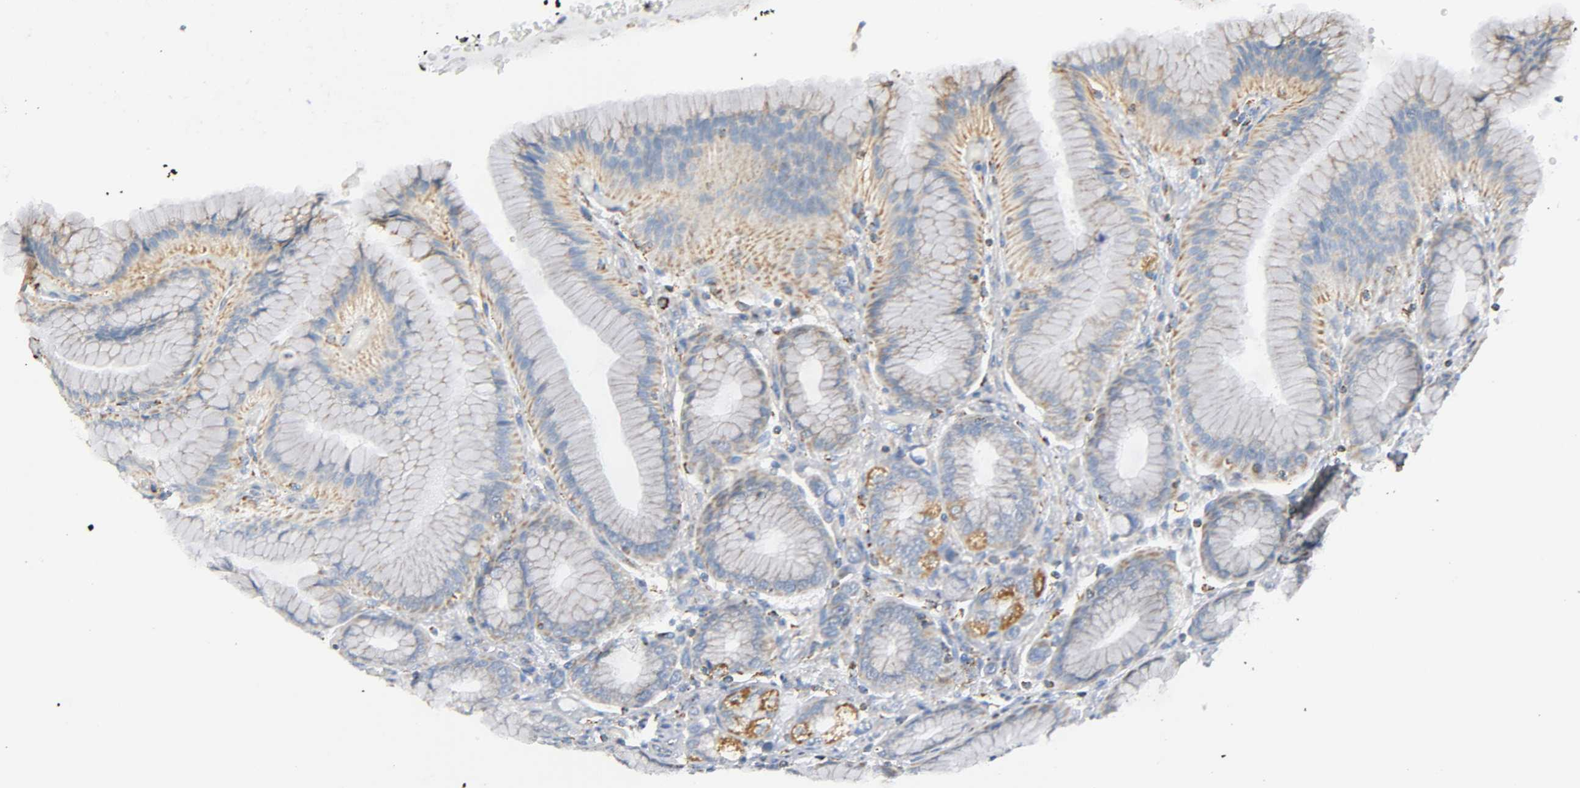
{"staining": {"intensity": "moderate", "quantity": "25%-75%", "location": "cytoplasmic/membranous"}, "tissue": "stomach", "cell_type": "Glandular cells", "image_type": "normal", "snomed": [{"axis": "morphology", "description": "Normal tissue, NOS"}, {"axis": "morphology", "description": "Adenocarcinoma, NOS"}, {"axis": "topography", "description": "Stomach"}, {"axis": "topography", "description": "Stomach, lower"}], "caption": "High-power microscopy captured an immunohistochemistry micrograph of normal stomach, revealing moderate cytoplasmic/membranous positivity in about 25%-75% of glandular cells.", "gene": "BAK1", "patient": {"sex": "female", "age": 65}}